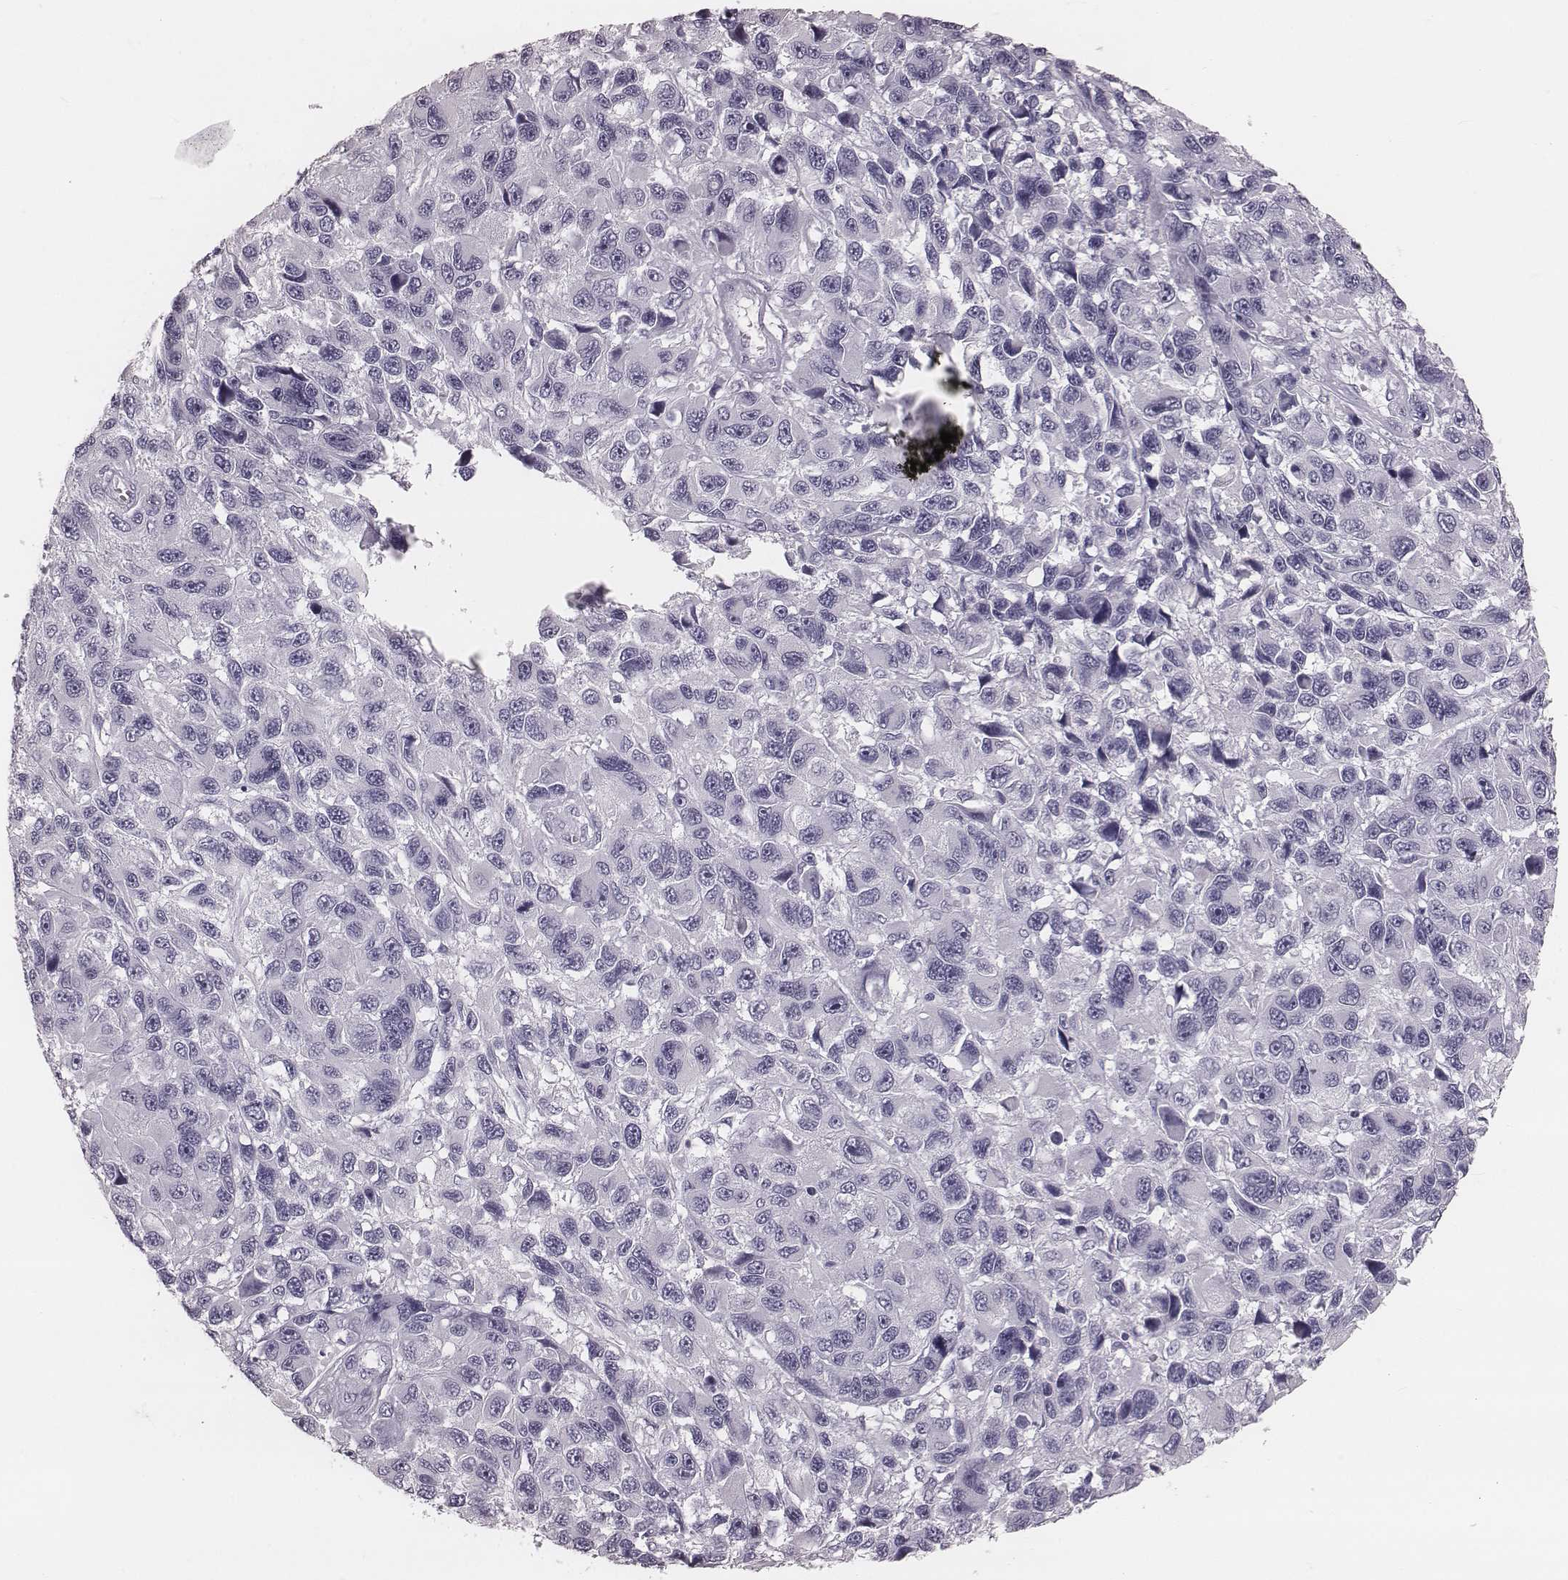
{"staining": {"intensity": "negative", "quantity": "none", "location": "none"}, "tissue": "melanoma", "cell_type": "Tumor cells", "image_type": "cancer", "snomed": [{"axis": "morphology", "description": "Malignant melanoma, NOS"}, {"axis": "topography", "description": "Skin"}], "caption": "Human malignant melanoma stained for a protein using IHC displays no staining in tumor cells.", "gene": "KRT74", "patient": {"sex": "male", "age": 53}}